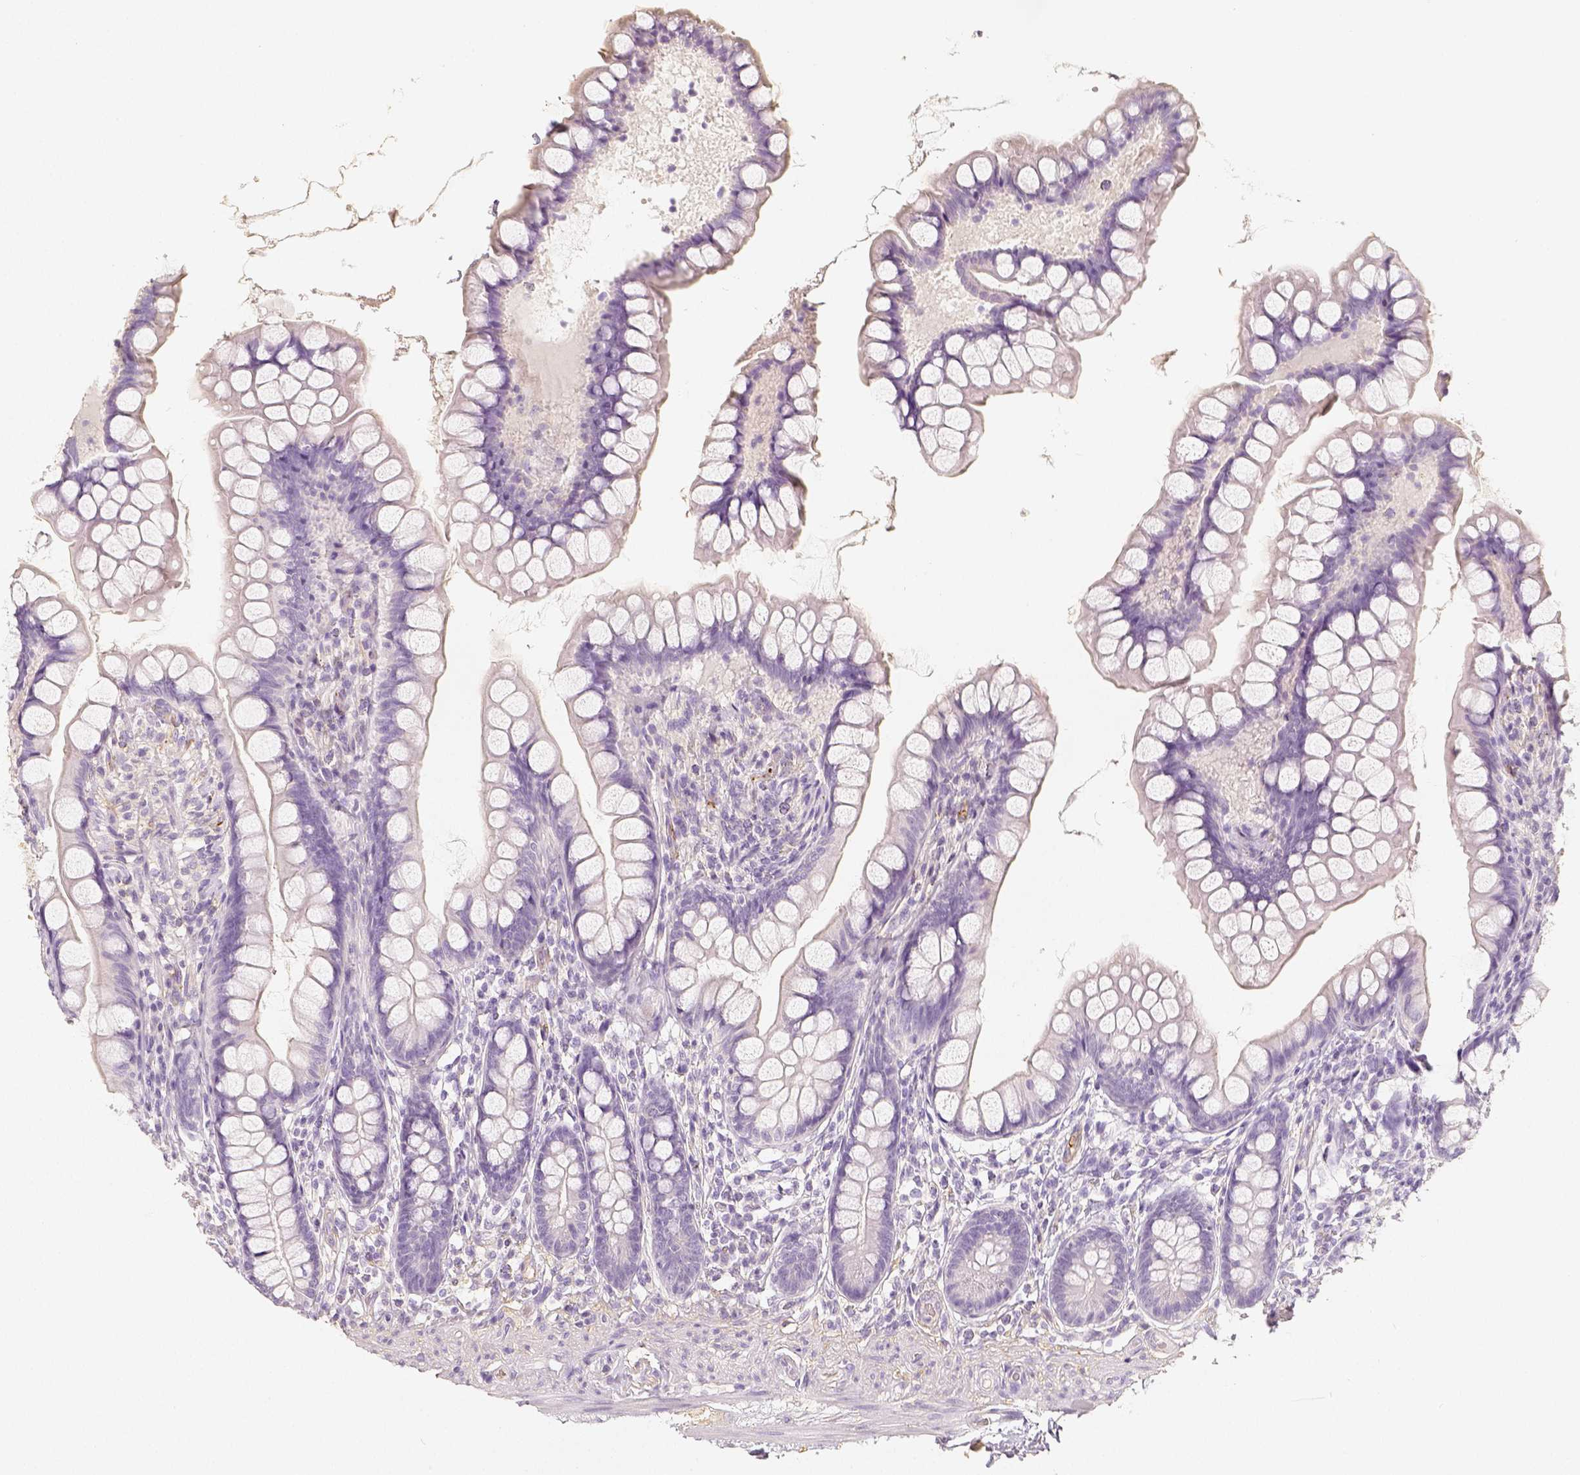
{"staining": {"intensity": "negative", "quantity": "none", "location": "none"}, "tissue": "small intestine", "cell_type": "Glandular cells", "image_type": "normal", "snomed": [{"axis": "morphology", "description": "Normal tissue, NOS"}, {"axis": "topography", "description": "Small intestine"}], "caption": "This is a histopathology image of IHC staining of normal small intestine, which shows no positivity in glandular cells. (IHC, brightfield microscopy, high magnification).", "gene": "THY1", "patient": {"sex": "male", "age": 70}}